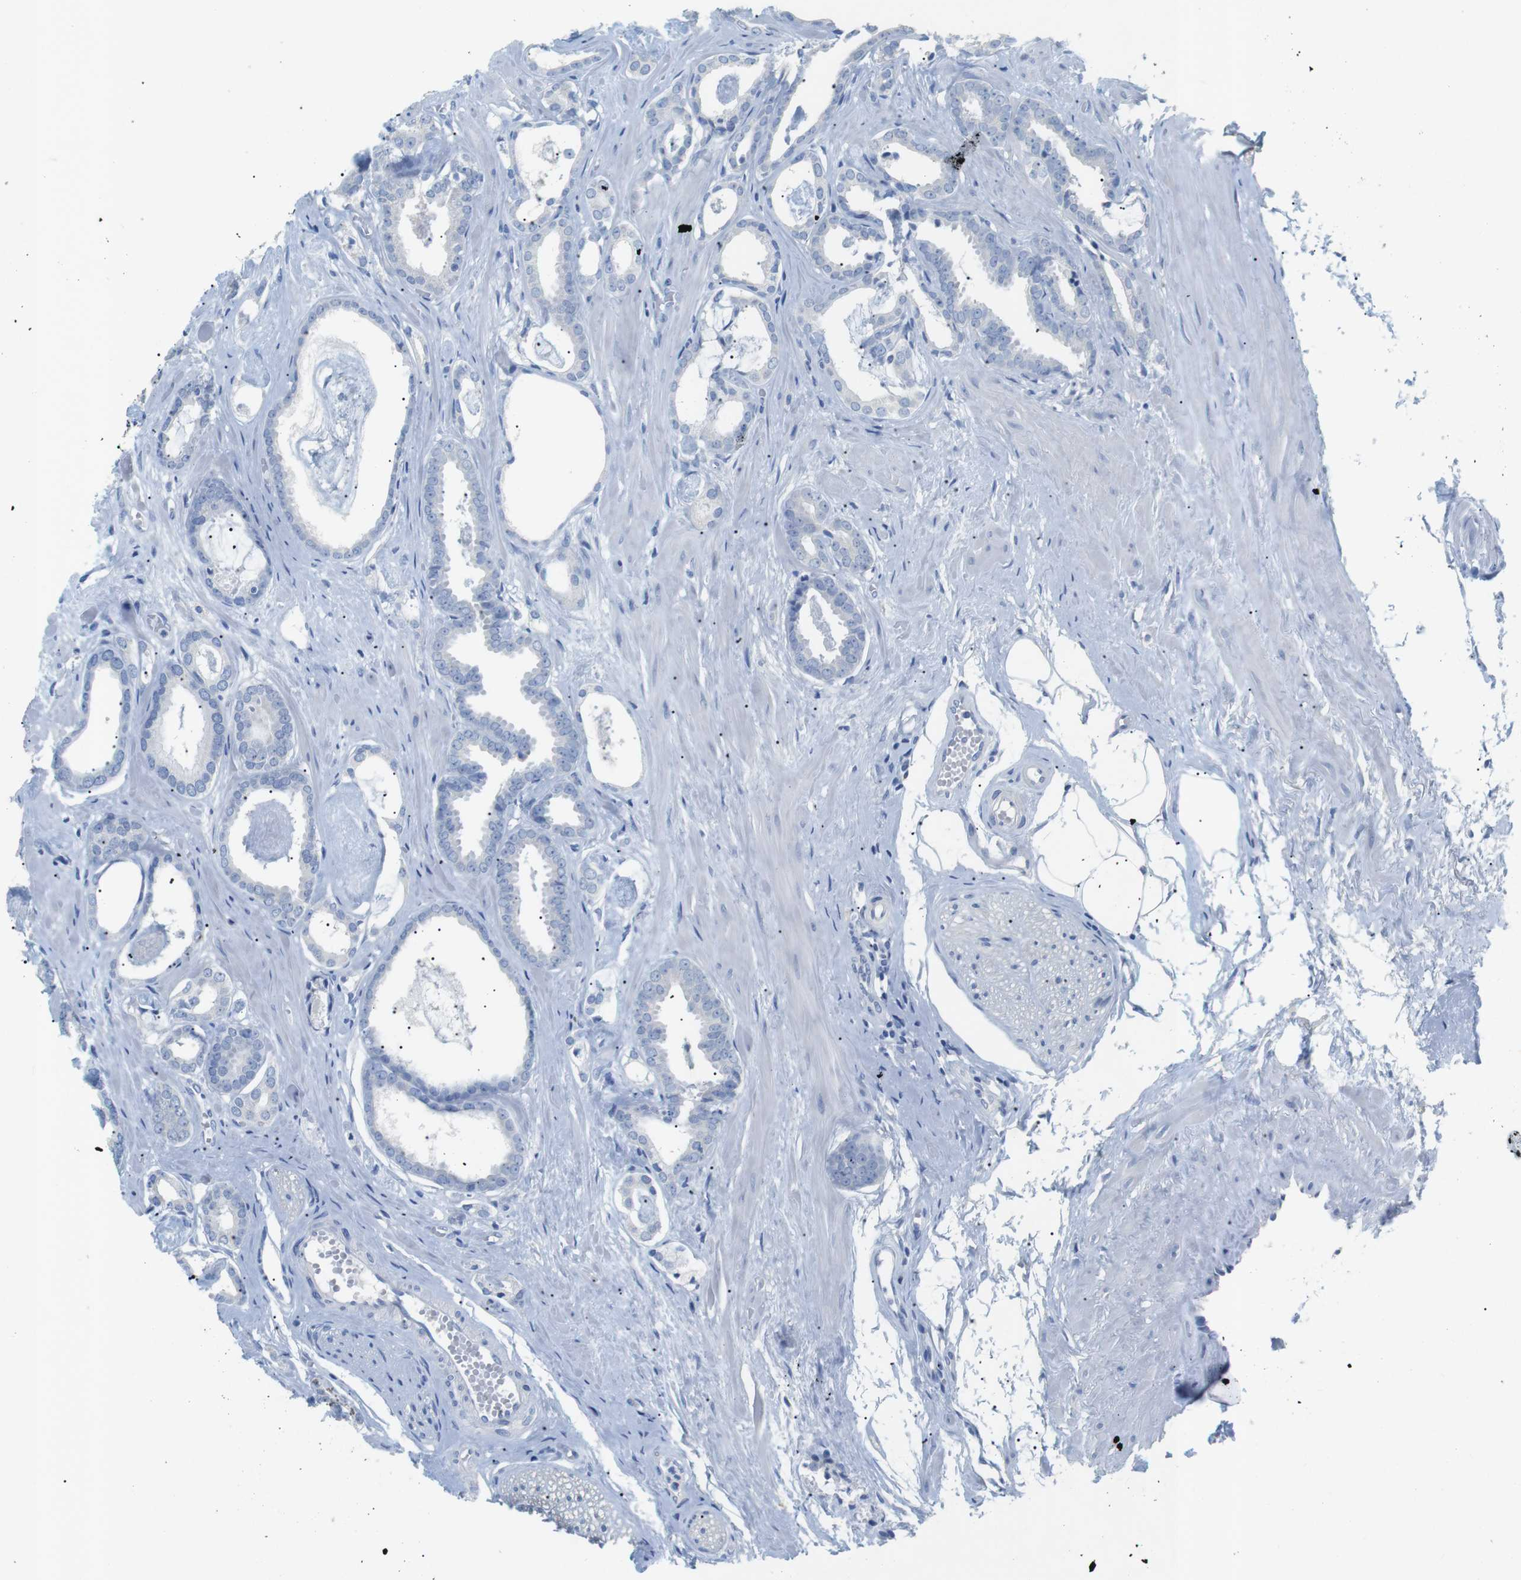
{"staining": {"intensity": "negative", "quantity": "none", "location": "none"}, "tissue": "prostate cancer", "cell_type": "Tumor cells", "image_type": "cancer", "snomed": [{"axis": "morphology", "description": "Adenocarcinoma, Low grade"}, {"axis": "topography", "description": "Prostate"}], "caption": "High magnification brightfield microscopy of low-grade adenocarcinoma (prostate) stained with DAB (3,3'-diaminobenzidine) (brown) and counterstained with hematoxylin (blue): tumor cells show no significant positivity.", "gene": "SALL4", "patient": {"sex": "male", "age": 53}}